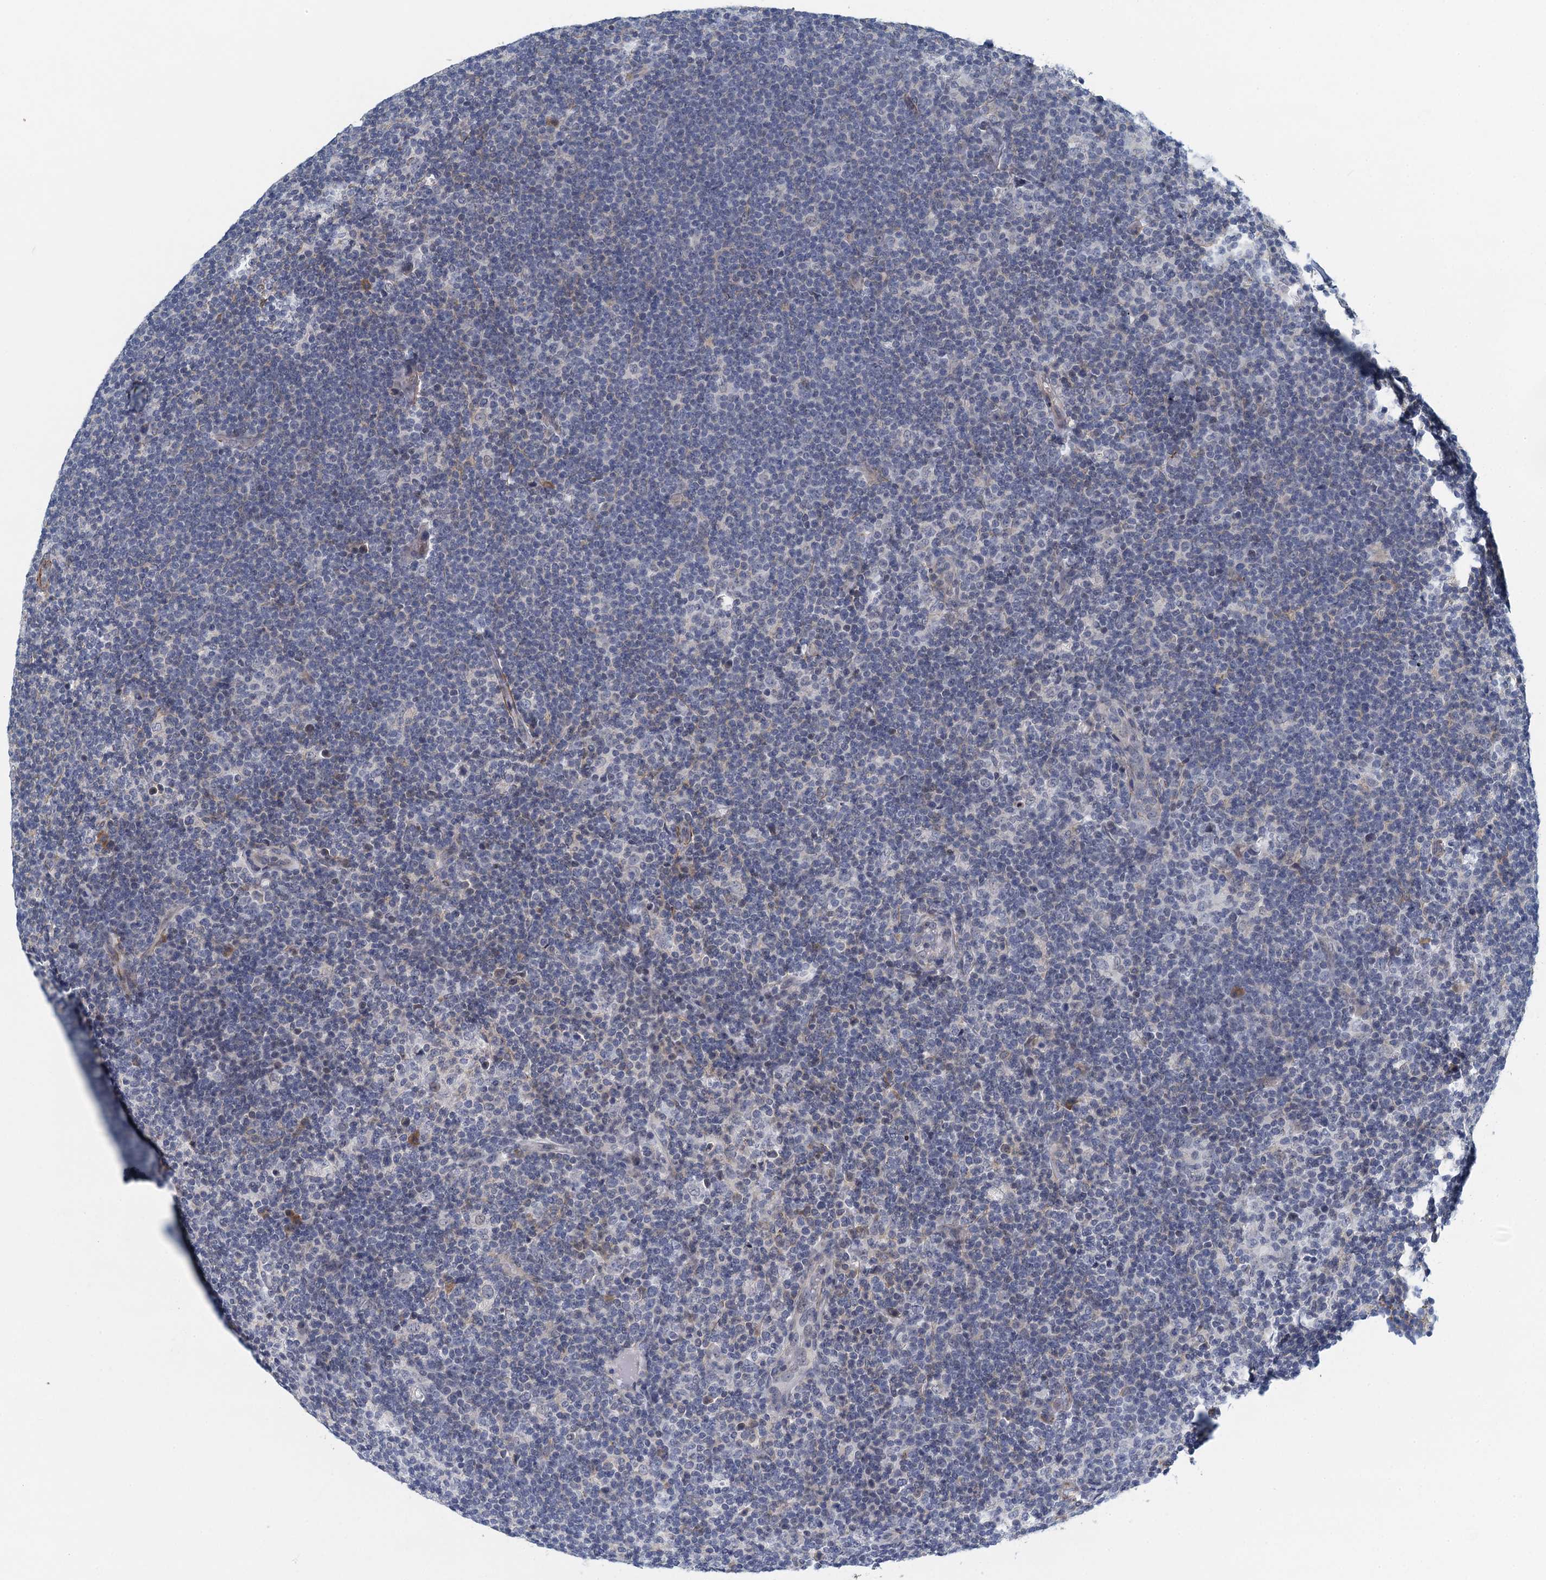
{"staining": {"intensity": "negative", "quantity": "none", "location": "none"}, "tissue": "lymphoma", "cell_type": "Tumor cells", "image_type": "cancer", "snomed": [{"axis": "morphology", "description": "Hodgkin's disease, NOS"}, {"axis": "topography", "description": "Lymph node"}], "caption": "DAB (3,3'-diaminobenzidine) immunohistochemical staining of Hodgkin's disease exhibits no significant positivity in tumor cells. (Immunohistochemistry (ihc), brightfield microscopy, high magnification).", "gene": "ALG2", "patient": {"sex": "female", "age": 57}}